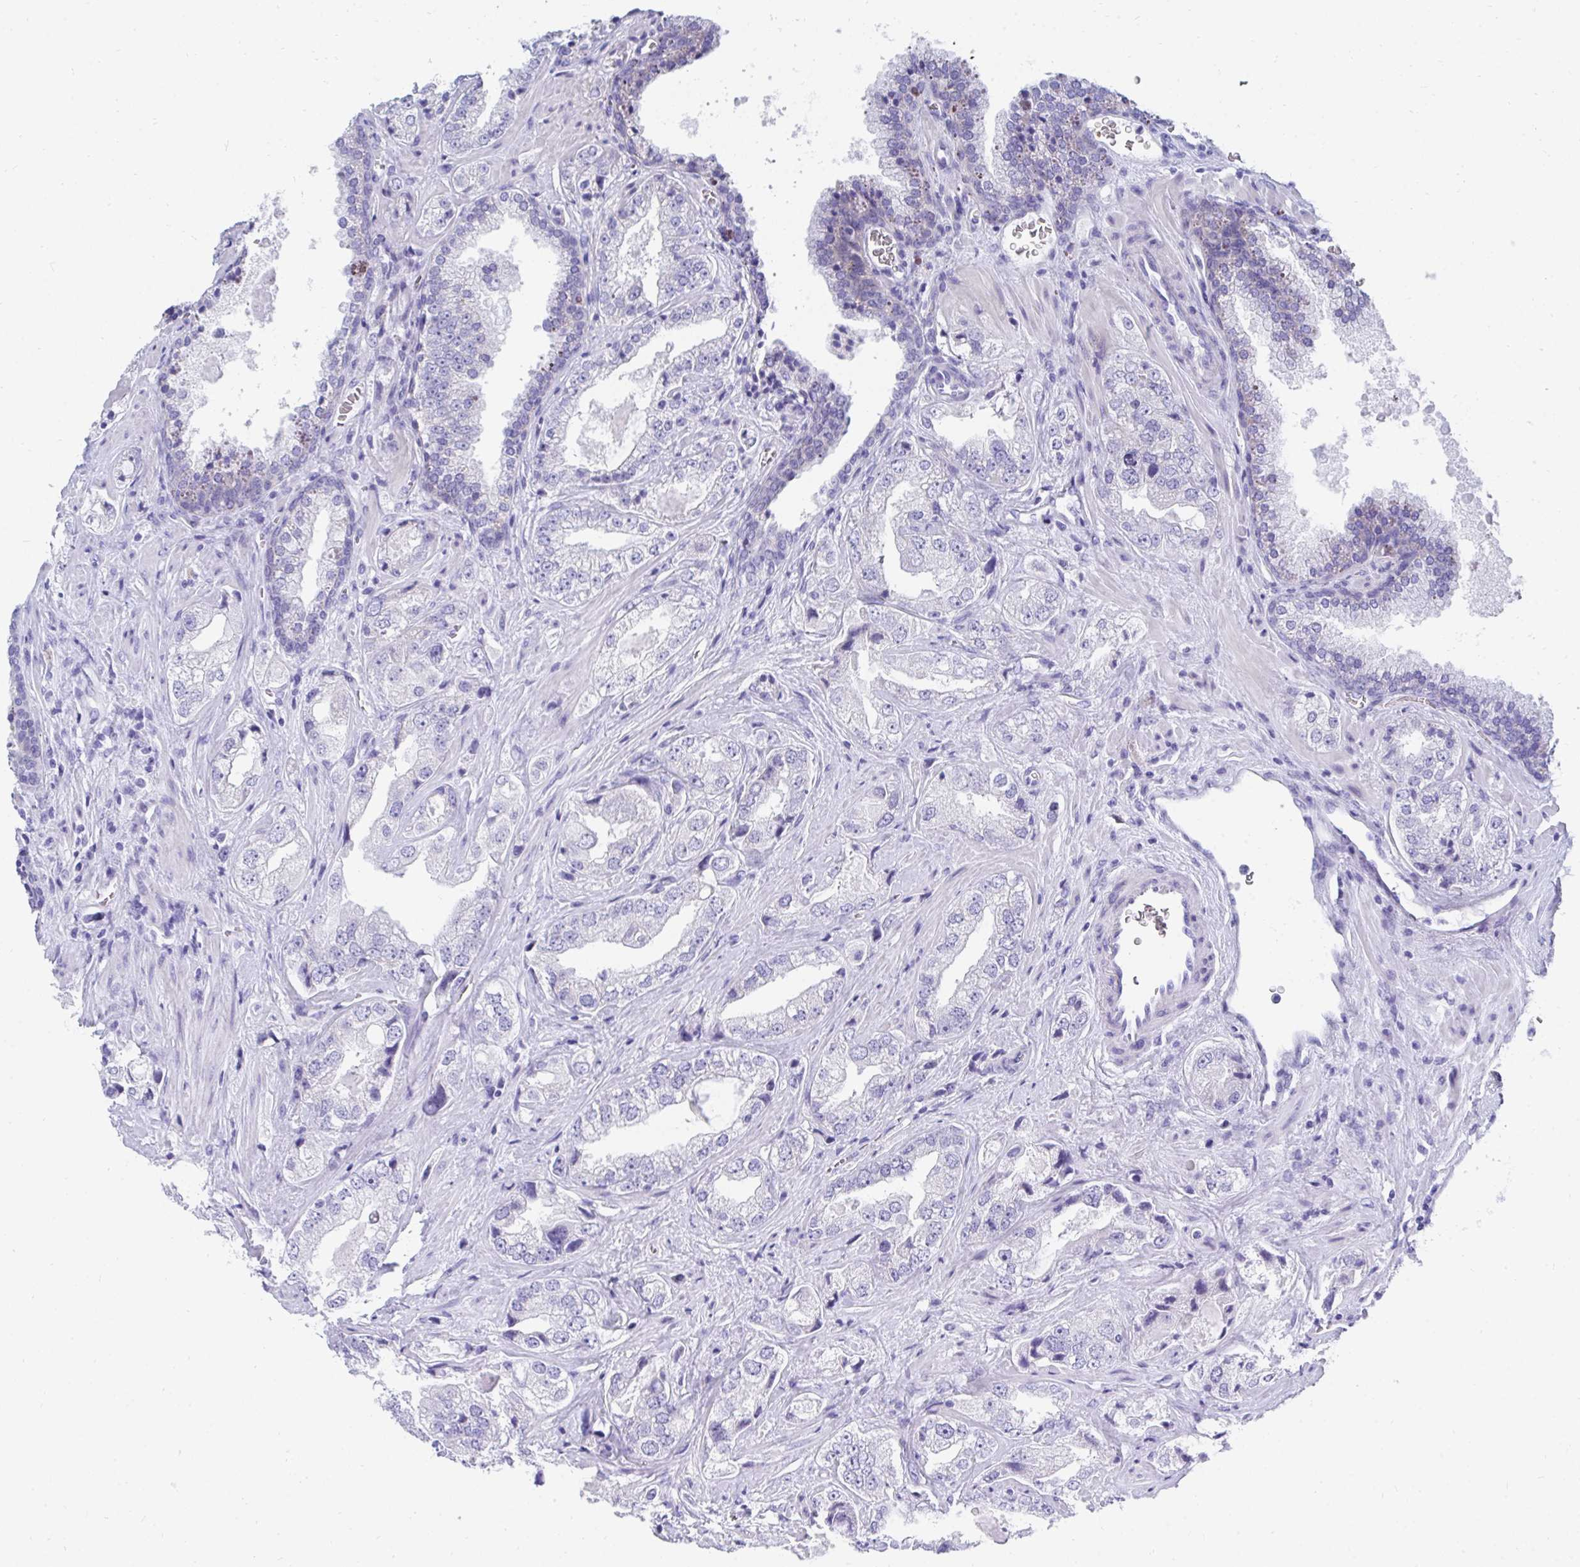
{"staining": {"intensity": "negative", "quantity": "none", "location": "none"}, "tissue": "prostate cancer", "cell_type": "Tumor cells", "image_type": "cancer", "snomed": [{"axis": "morphology", "description": "Adenocarcinoma, High grade"}, {"axis": "topography", "description": "Prostate"}], "caption": "DAB immunohistochemical staining of adenocarcinoma (high-grade) (prostate) exhibits no significant staining in tumor cells. Brightfield microscopy of immunohistochemistry stained with DAB (3,3'-diaminobenzidine) (brown) and hematoxylin (blue), captured at high magnification.", "gene": "MROH2B", "patient": {"sex": "male", "age": 67}}